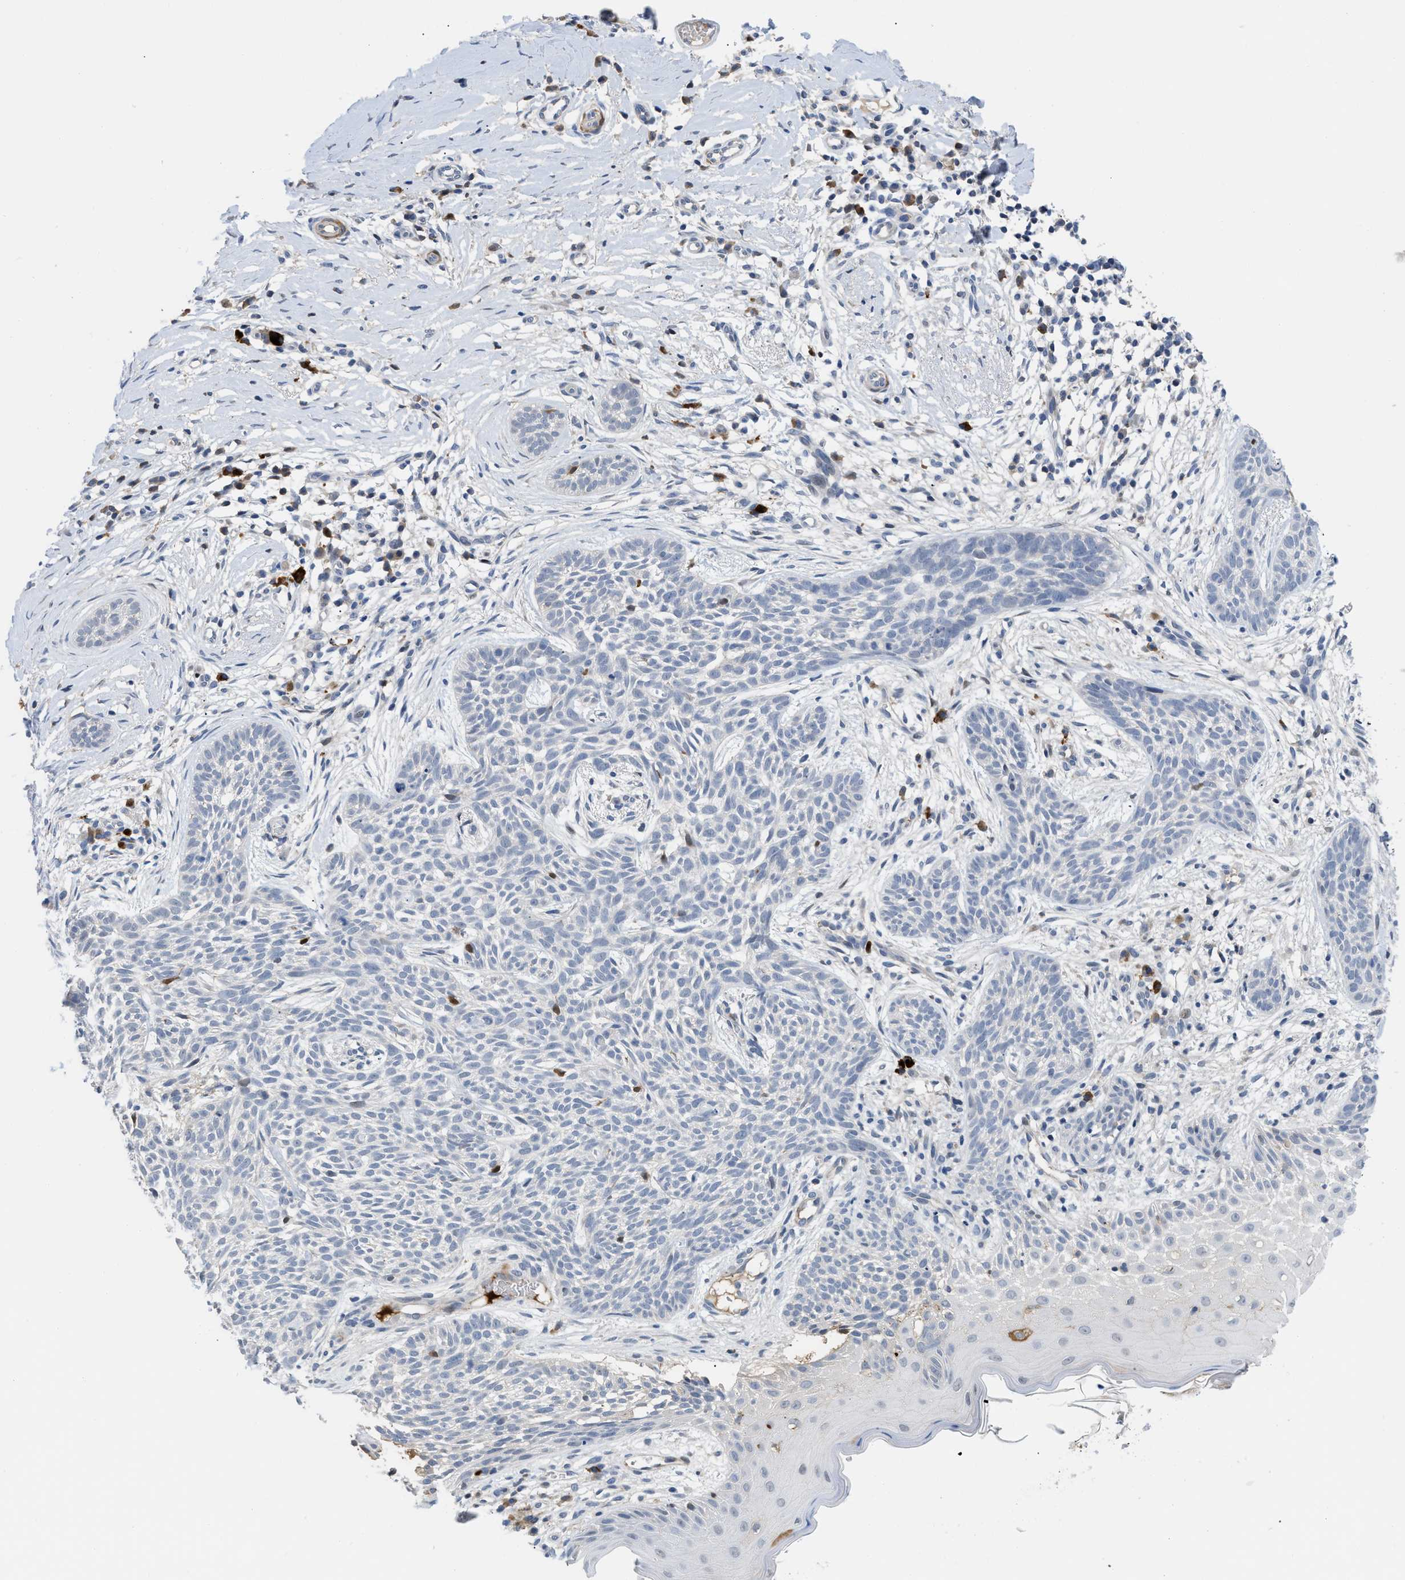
{"staining": {"intensity": "negative", "quantity": "none", "location": "none"}, "tissue": "skin cancer", "cell_type": "Tumor cells", "image_type": "cancer", "snomed": [{"axis": "morphology", "description": "Basal cell carcinoma"}, {"axis": "topography", "description": "Skin"}], "caption": "Skin basal cell carcinoma was stained to show a protein in brown. There is no significant expression in tumor cells.", "gene": "OR9K2", "patient": {"sex": "female", "age": 59}}